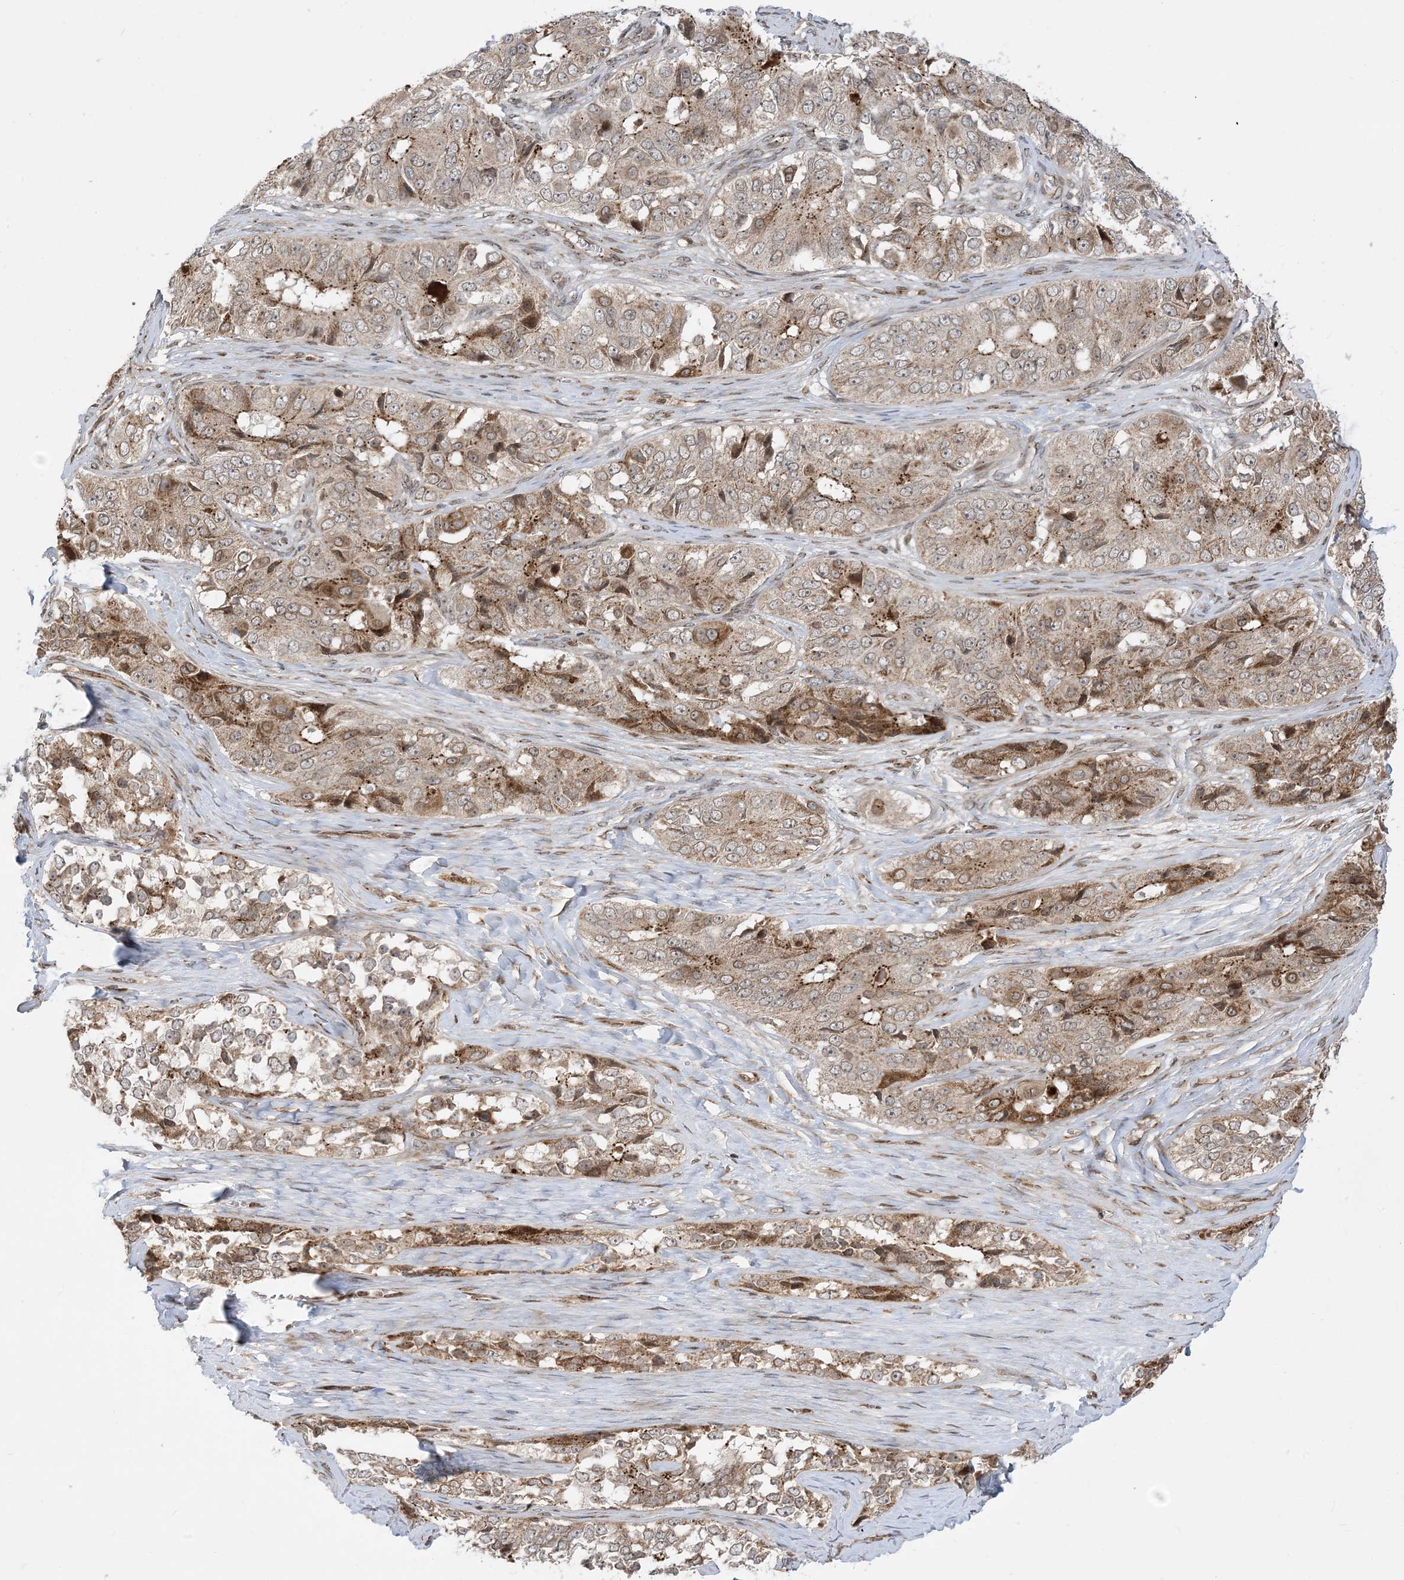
{"staining": {"intensity": "moderate", "quantity": "25%-75%", "location": "cytoplasmic/membranous"}, "tissue": "ovarian cancer", "cell_type": "Tumor cells", "image_type": "cancer", "snomed": [{"axis": "morphology", "description": "Carcinoma, endometroid"}, {"axis": "topography", "description": "Ovary"}], "caption": "About 25%-75% of tumor cells in ovarian cancer (endometroid carcinoma) display moderate cytoplasmic/membranous protein positivity as visualized by brown immunohistochemical staining.", "gene": "CASP4", "patient": {"sex": "female", "age": 51}}